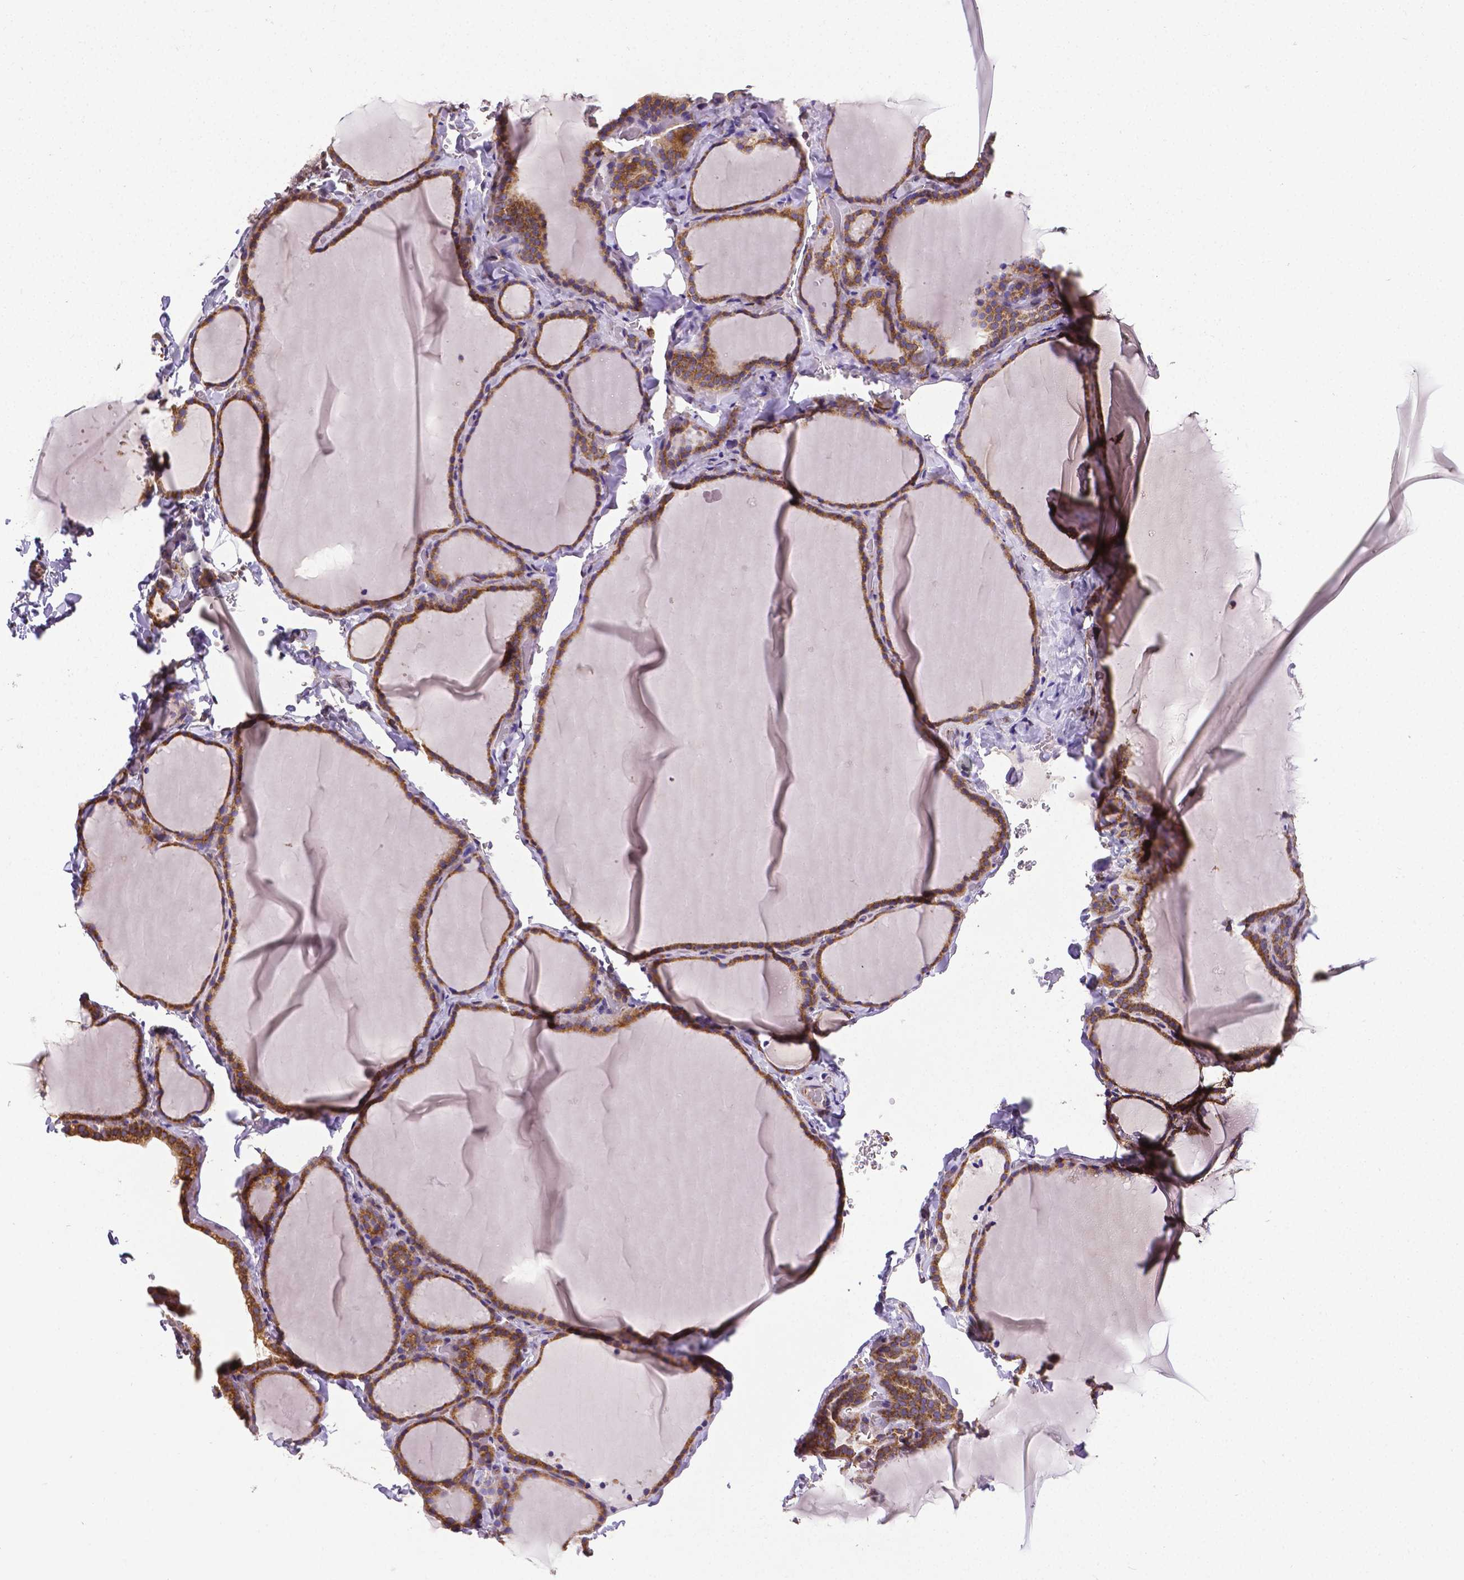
{"staining": {"intensity": "moderate", "quantity": ">75%", "location": "cytoplasmic/membranous"}, "tissue": "thyroid gland", "cell_type": "Glandular cells", "image_type": "normal", "snomed": [{"axis": "morphology", "description": "Normal tissue, NOS"}, {"axis": "topography", "description": "Thyroid gland"}], "caption": "Moderate cytoplasmic/membranous staining is appreciated in about >75% of glandular cells in unremarkable thyroid gland. The staining is performed using DAB brown chromogen to label protein expression. The nuclei are counter-stained blue using hematoxylin.", "gene": "MTDH", "patient": {"sex": "female", "age": 22}}